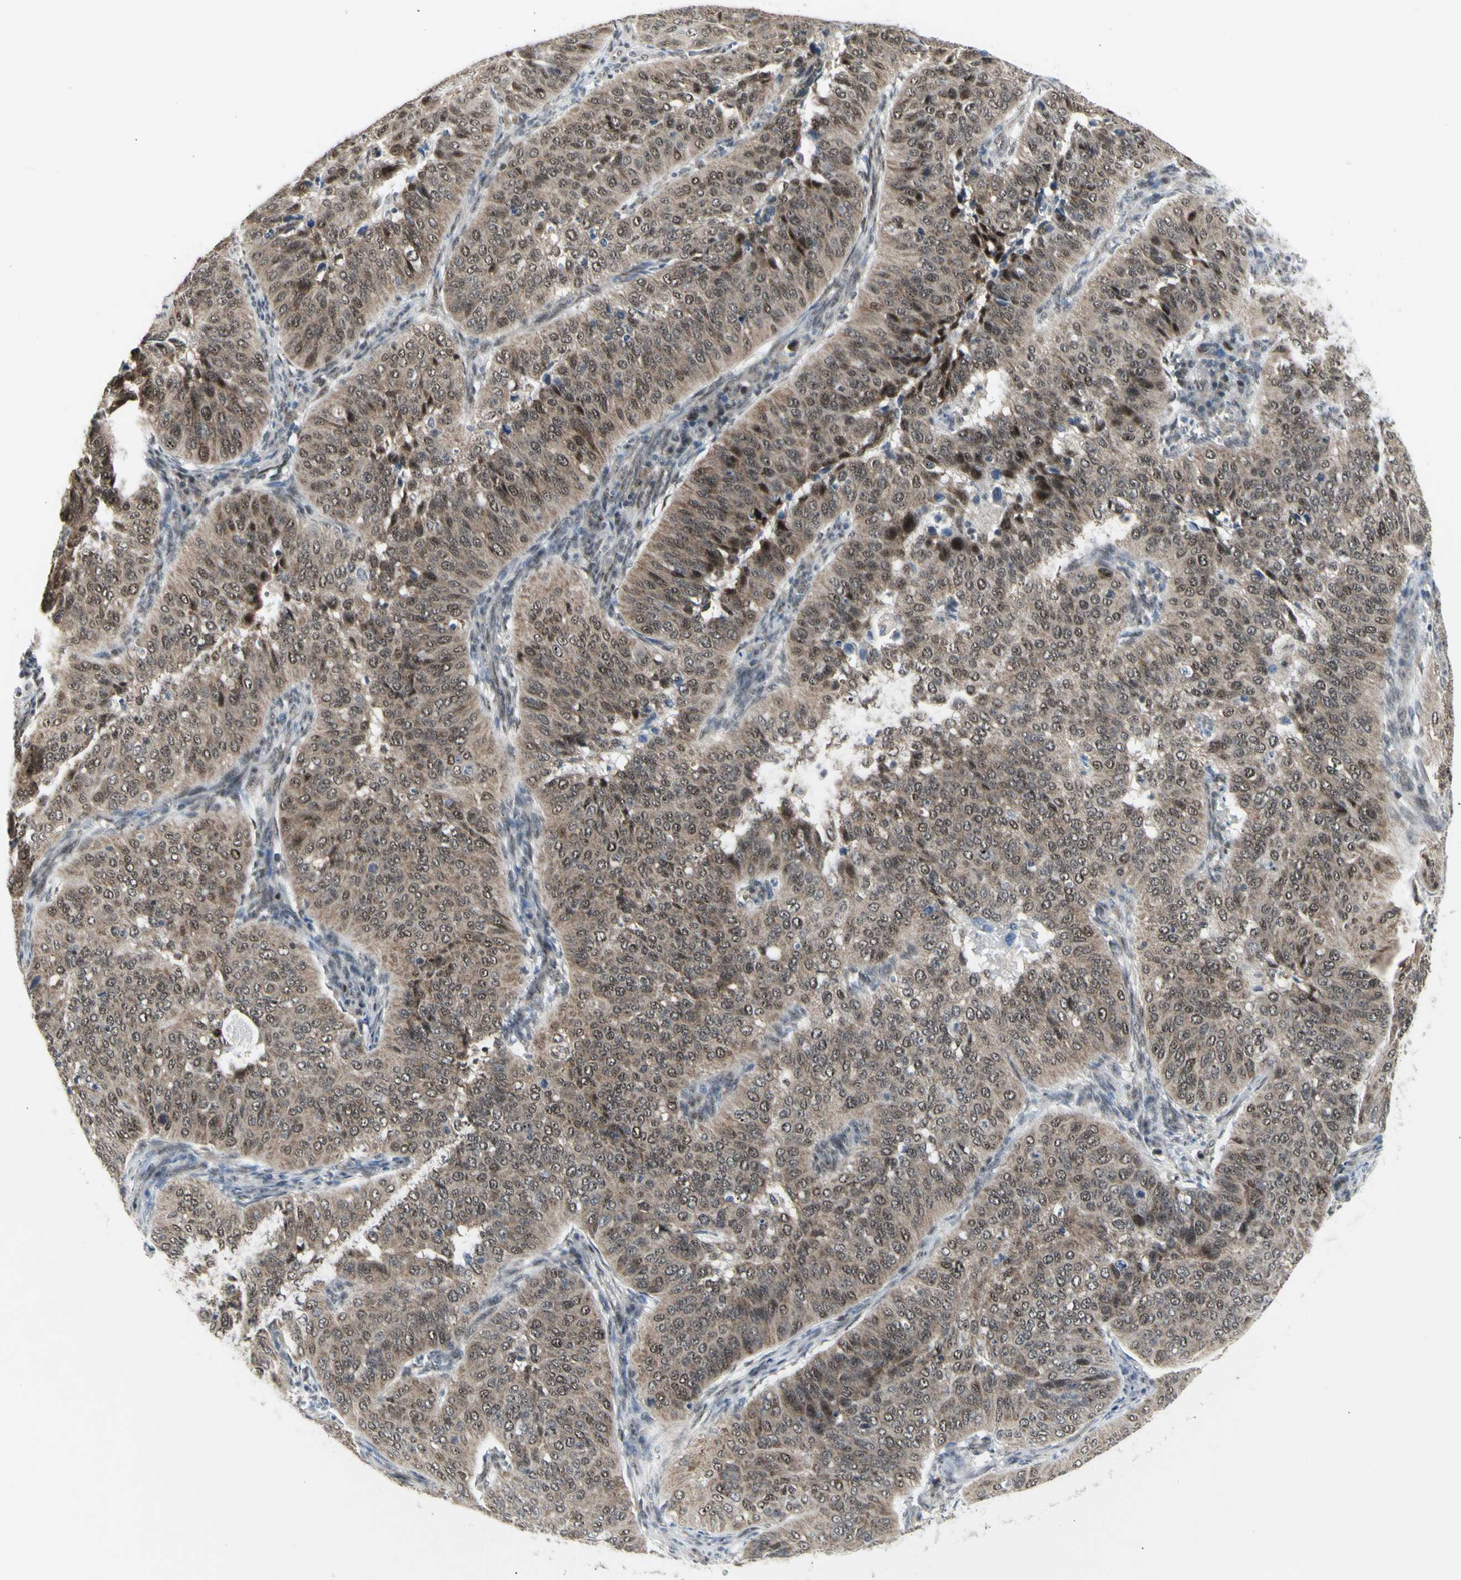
{"staining": {"intensity": "moderate", "quantity": ">75%", "location": "cytoplasmic/membranous,nuclear"}, "tissue": "cervical cancer", "cell_type": "Tumor cells", "image_type": "cancer", "snomed": [{"axis": "morphology", "description": "Normal tissue, NOS"}, {"axis": "morphology", "description": "Squamous cell carcinoma, NOS"}, {"axis": "topography", "description": "Cervix"}], "caption": "Immunohistochemistry (IHC) of cervical squamous cell carcinoma shows medium levels of moderate cytoplasmic/membranous and nuclear staining in approximately >75% of tumor cells.", "gene": "DHRS7B", "patient": {"sex": "female", "age": 39}}